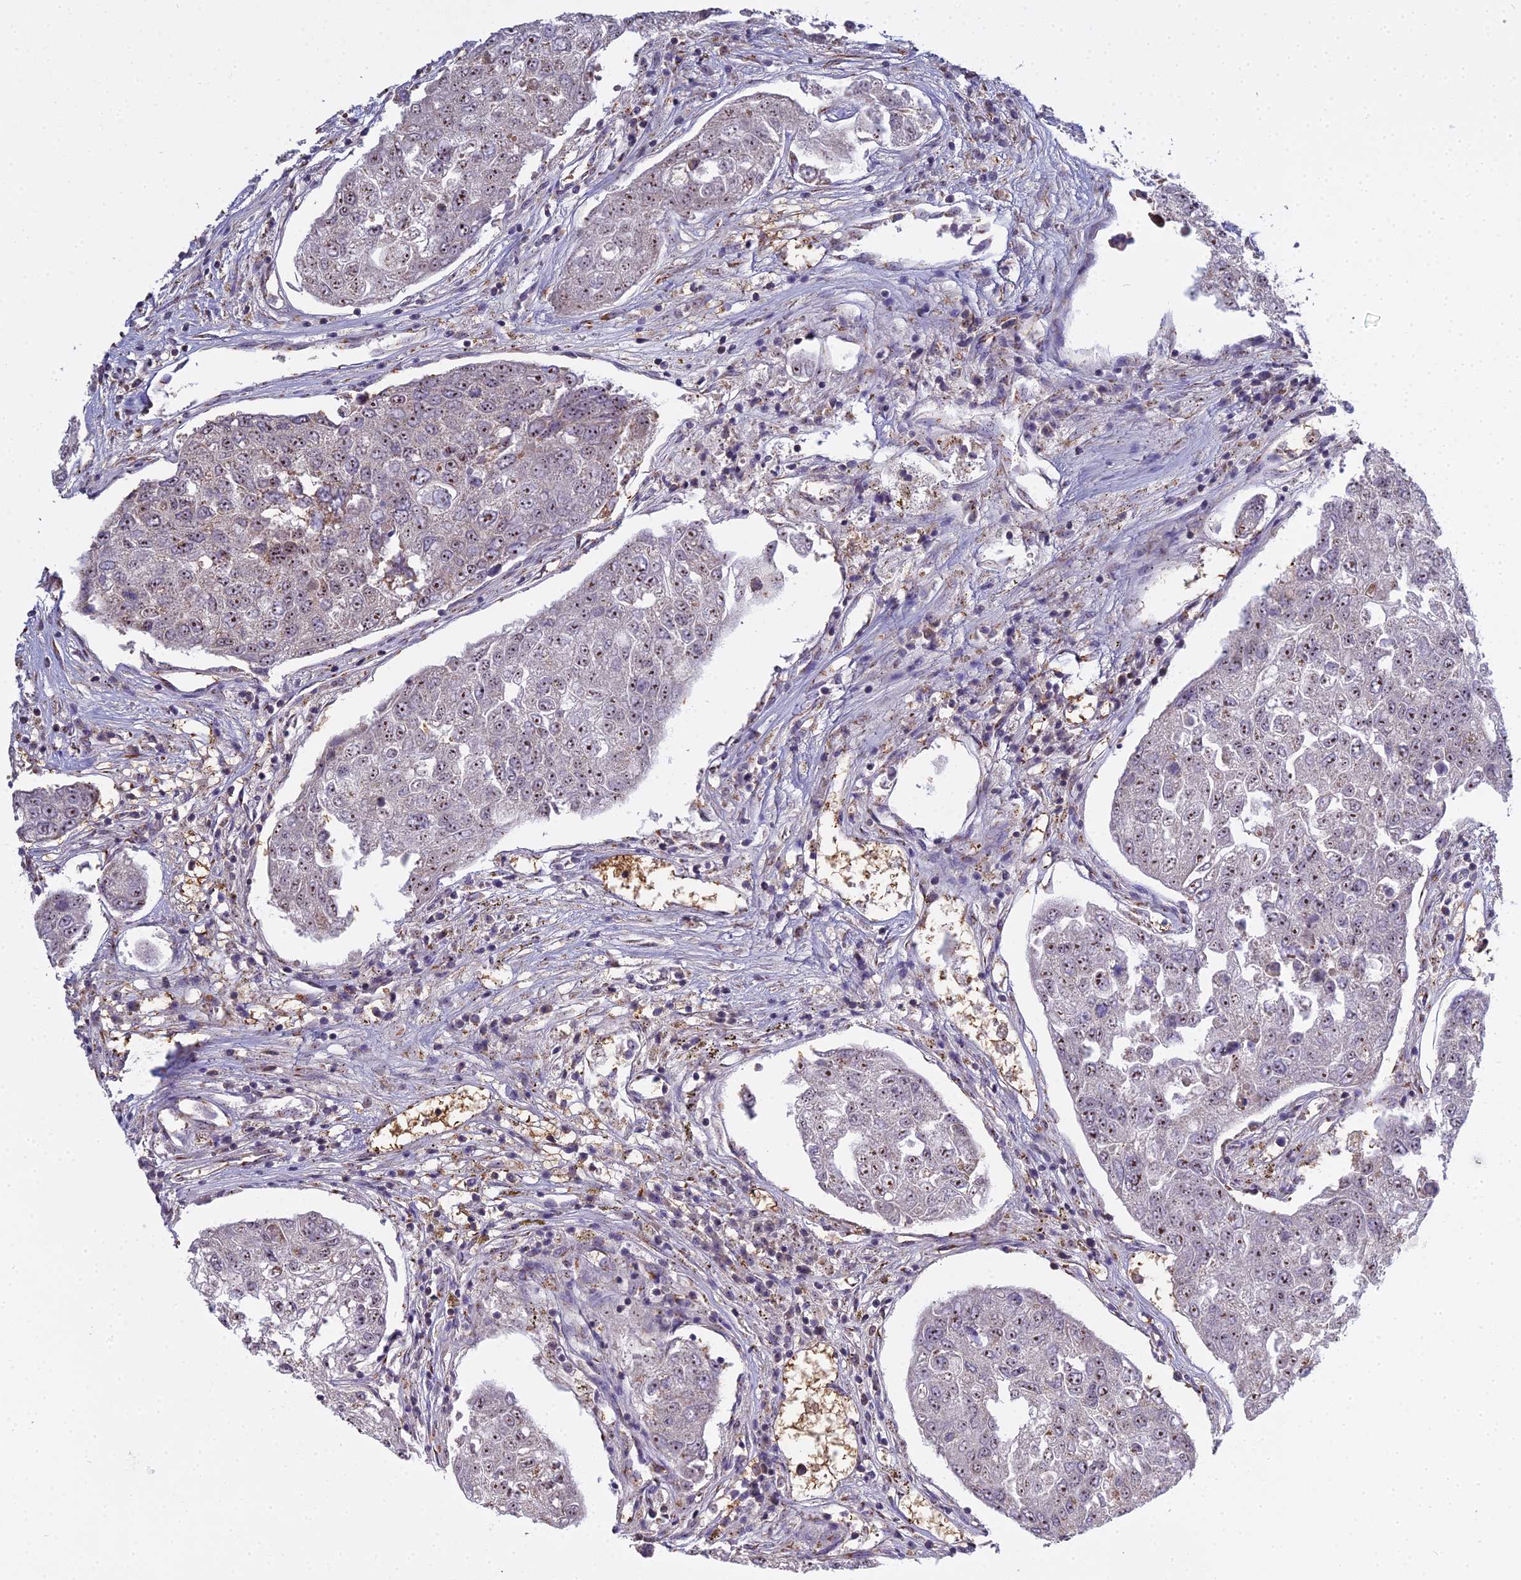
{"staining": {"intensity": "moderate", "quantity": "25%-75%", "location": "nuclear"}, "tissue": "urothelial cancer", "cell_type": "Tumor cells", "image_type": "cancer", "snomed": [{"axis": "morphology", "description": "Urothelial carcinoma, High grade"}, {"axis": "topography", "description": "Lymph node"}, {"axis": "topography", "description": "Urinary bladder"}], "caption": "Urothelial carcinoma (high-grade) was stained to show a protein in brown. There is medium levels of moderate nuclear expression in about 25%-75% of tumor cells.", "gene": "MEOX1", "patient": {"sex": "male", "age": 51}}